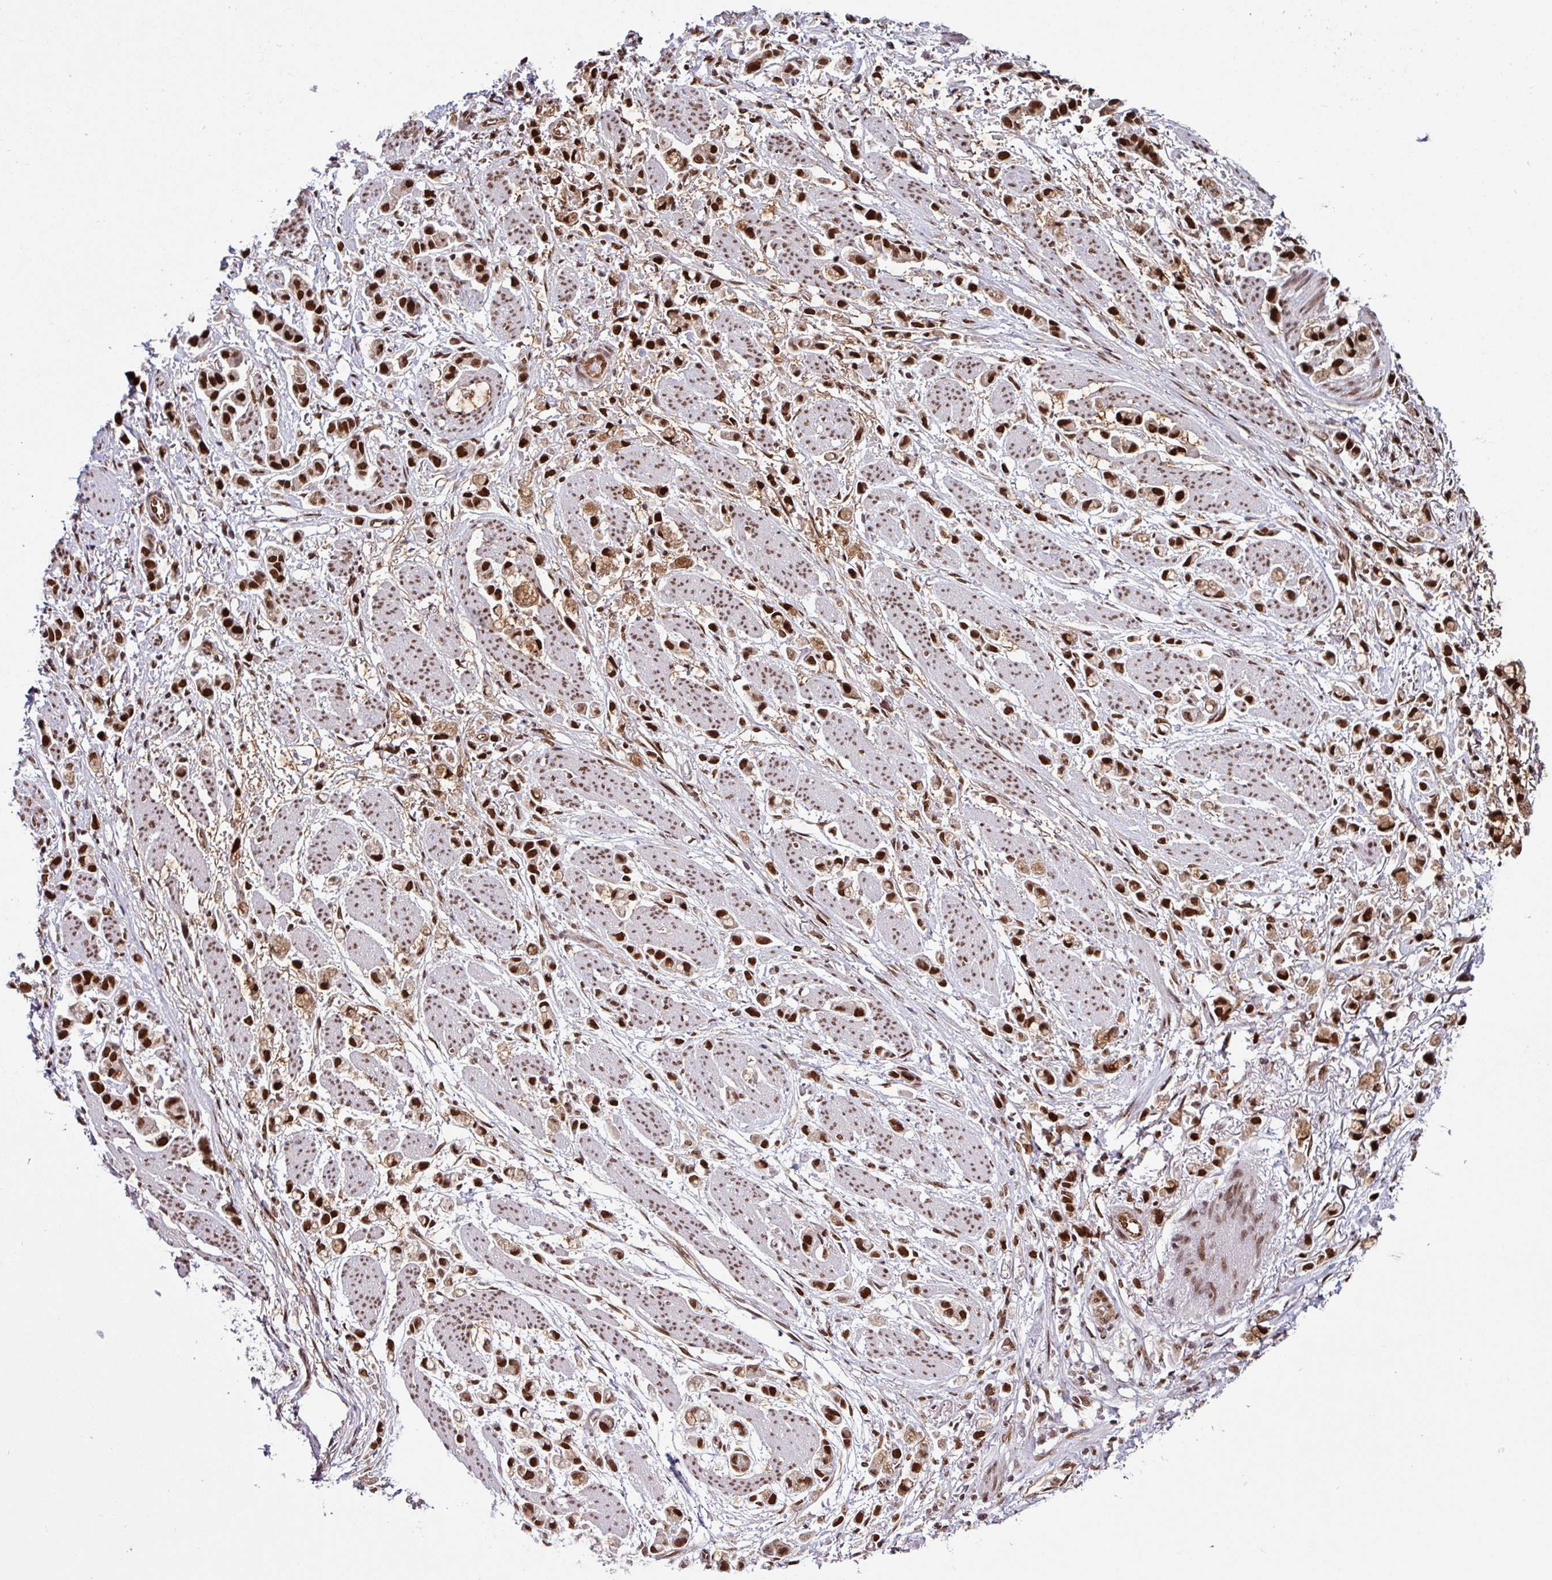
{"staining": {"intensity": "strong", "quantity": ">75%", "location": "nuclear"}, "tissue": "stomach cancer", "cell_type": "Tumor cells", "image_type": "cancer", "snomed": [{"axis": "morphology", "description": "Adenocarcinoma, NOS"}, {"axis": "topography", "description": "Stomach"}], "caption": "The image displays staining of stomach cancer (adenocarcinoma), revealing strong nuclear protein expression (brown color) within tumor cells. The staining was performed using DAB (3,3'-diaminobenzidine), with brown indicating positive protein expression. Nuclei are stained blue with hematoxylin.", "gene": "MORF4L2", "patient": {"sex": "female", "age": 81}}